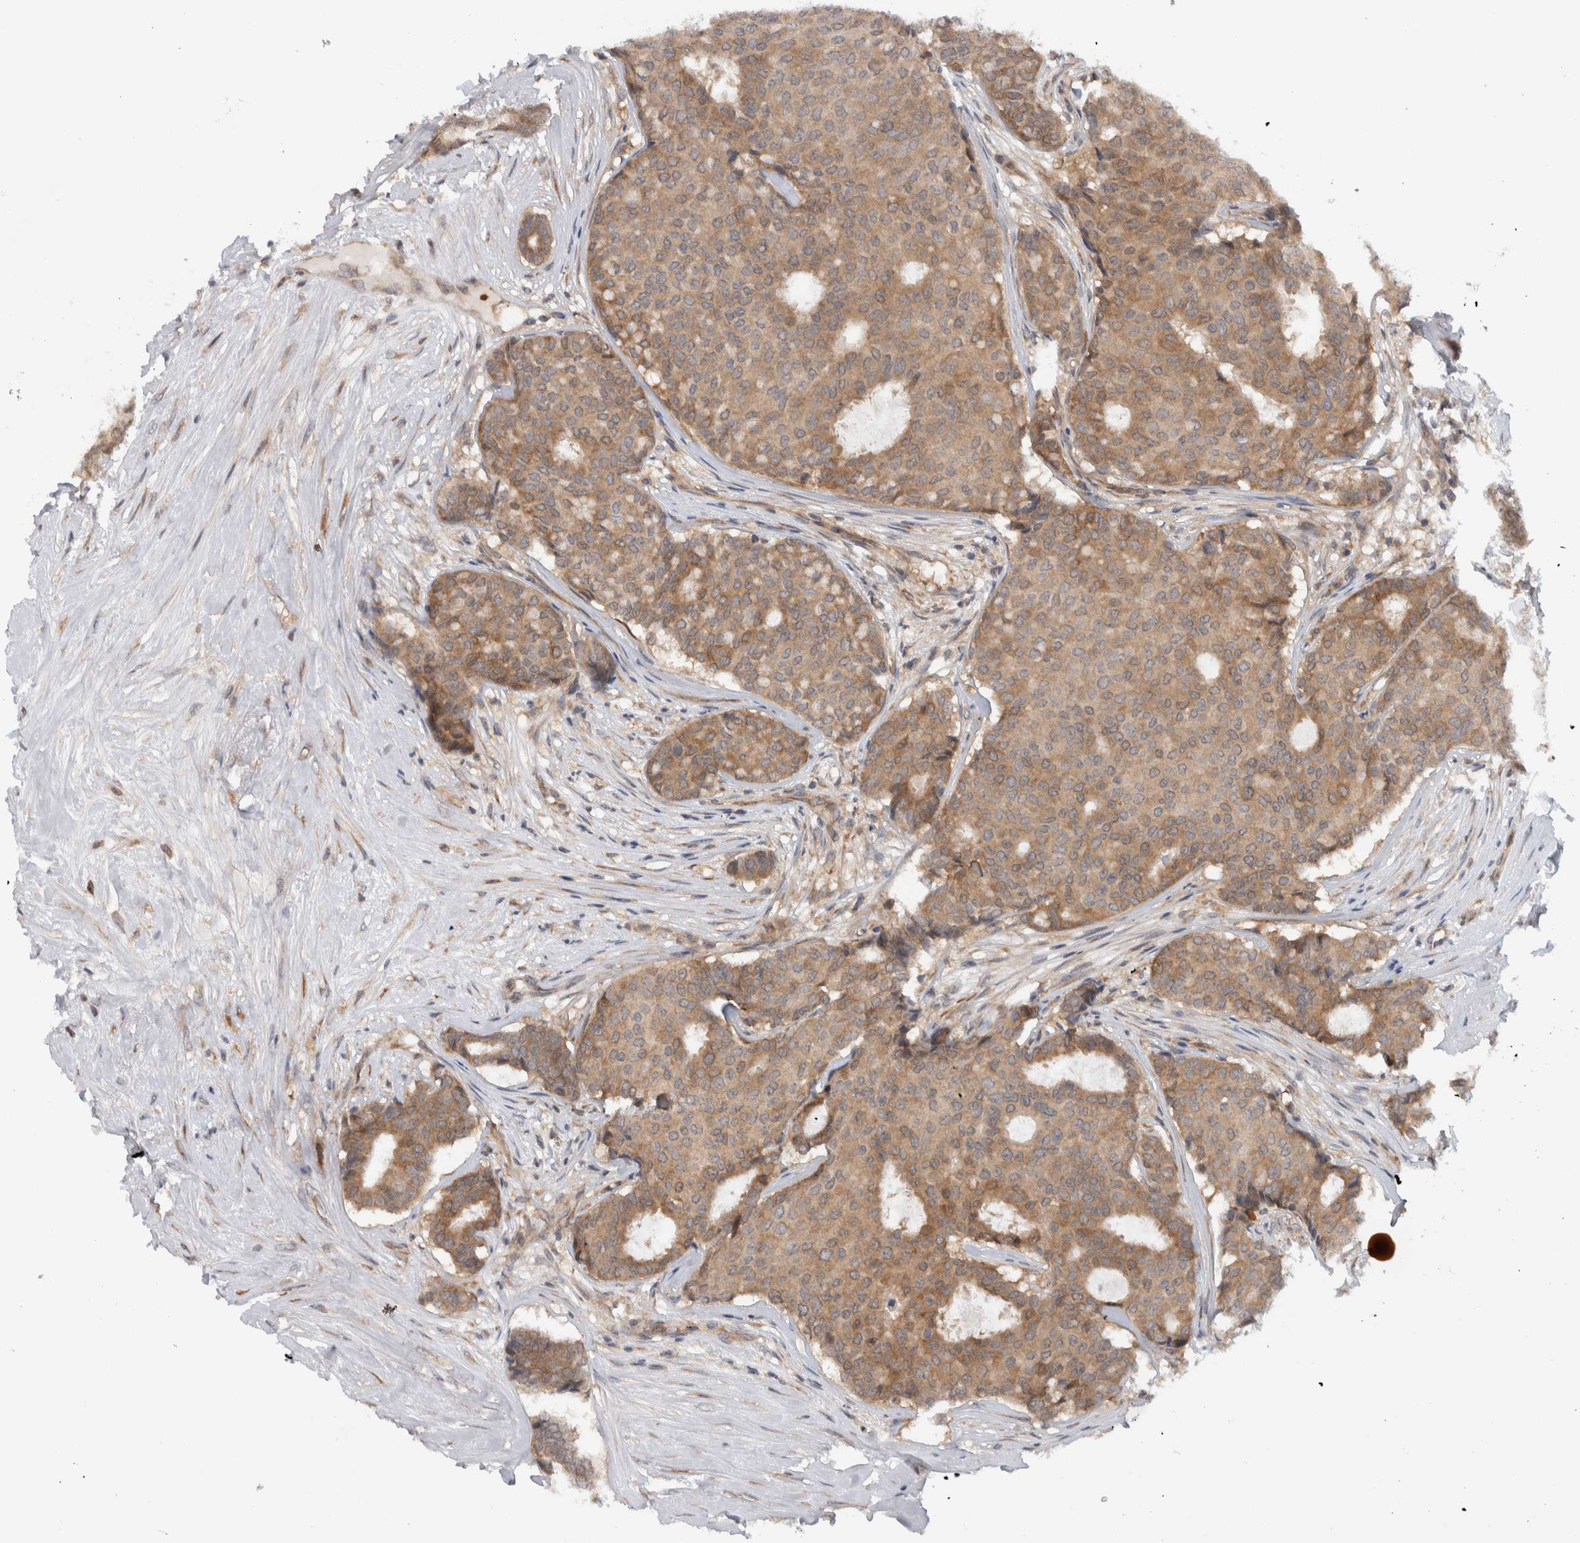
{"staining": {"intensity": "moderate", "quantity": ">75%", "location": "cytoplasmic/membranous"}, "tissue": "breast cancer", "cell_type": "Tumor cells", "image_type": "cancer", "snomed": [{"axis": "morphology", "description": "Duct carcinoma"}, {"axis": "topography", "description": "Breast"}], "caption": "Tumor cells show medium levels of moderate cytoplasmic/membranous positivity in about >75% of cells in breast cancer.", "gene": "CCDC43", "patient": {"sex": "female", "age": 75}}